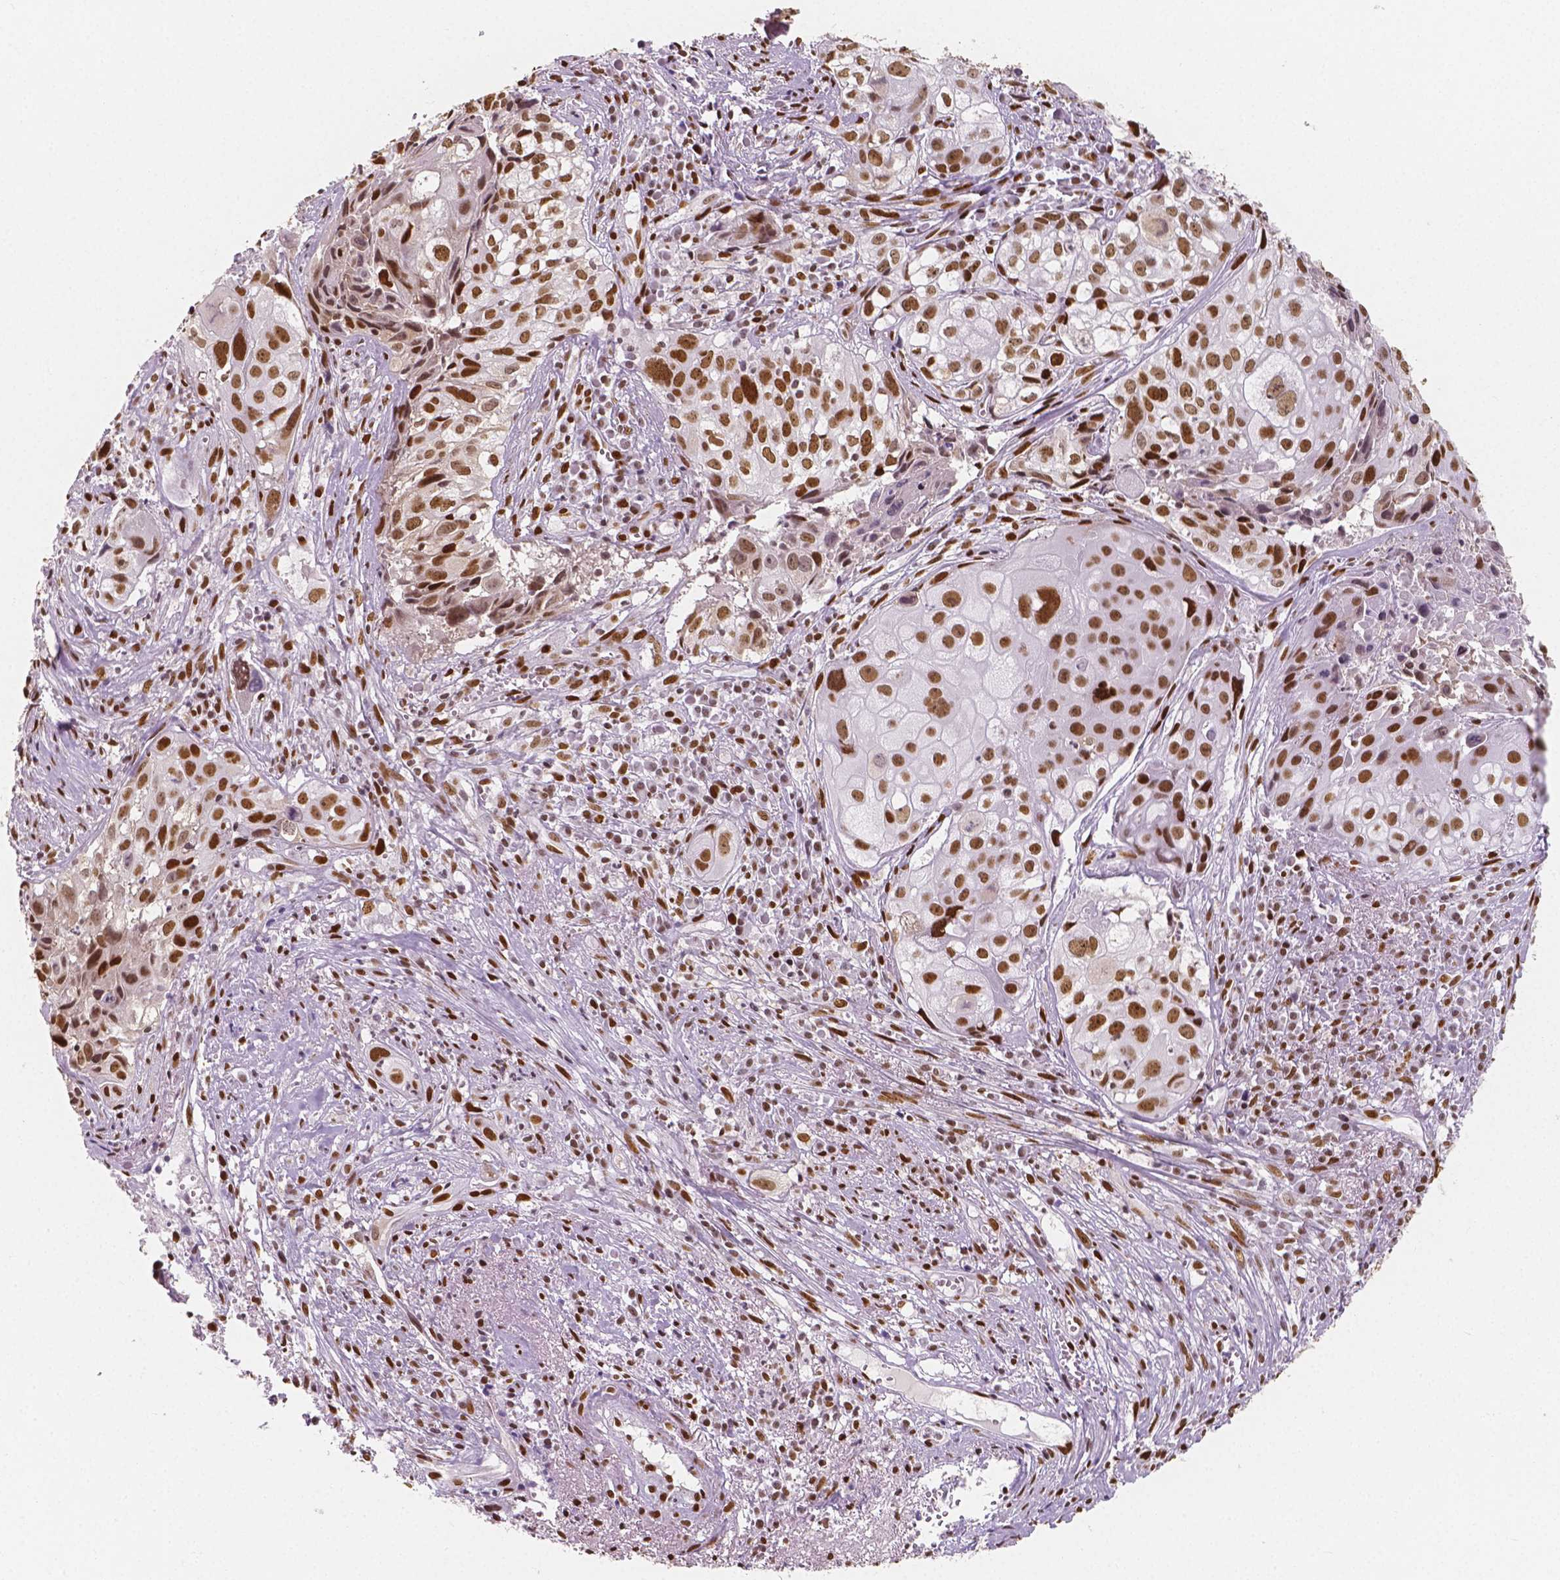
{"staining": {"intensity": "strong", "quantity": ">75%", "location": "nuclear"}, "tissue": "cervical cancer", "cell_type": "Tumor cells", "image_type": "cancer", "snomed": [{"axis": "morphology", "description": "Squamous cell carcinoma, NOS"}, {"axis": "topography", "description": "Cervix"}], "caption": "IHC (DAB (3,3'-diaminobenzidine)) staining of human cervical cancer exhibits strong nuclear protein staining in approximately >75% of tumor cells. (IHC, brightfield microscopy, high magnification).", "gene": "NUCKS1", "patient": {"sex": "female", "age": 53}}